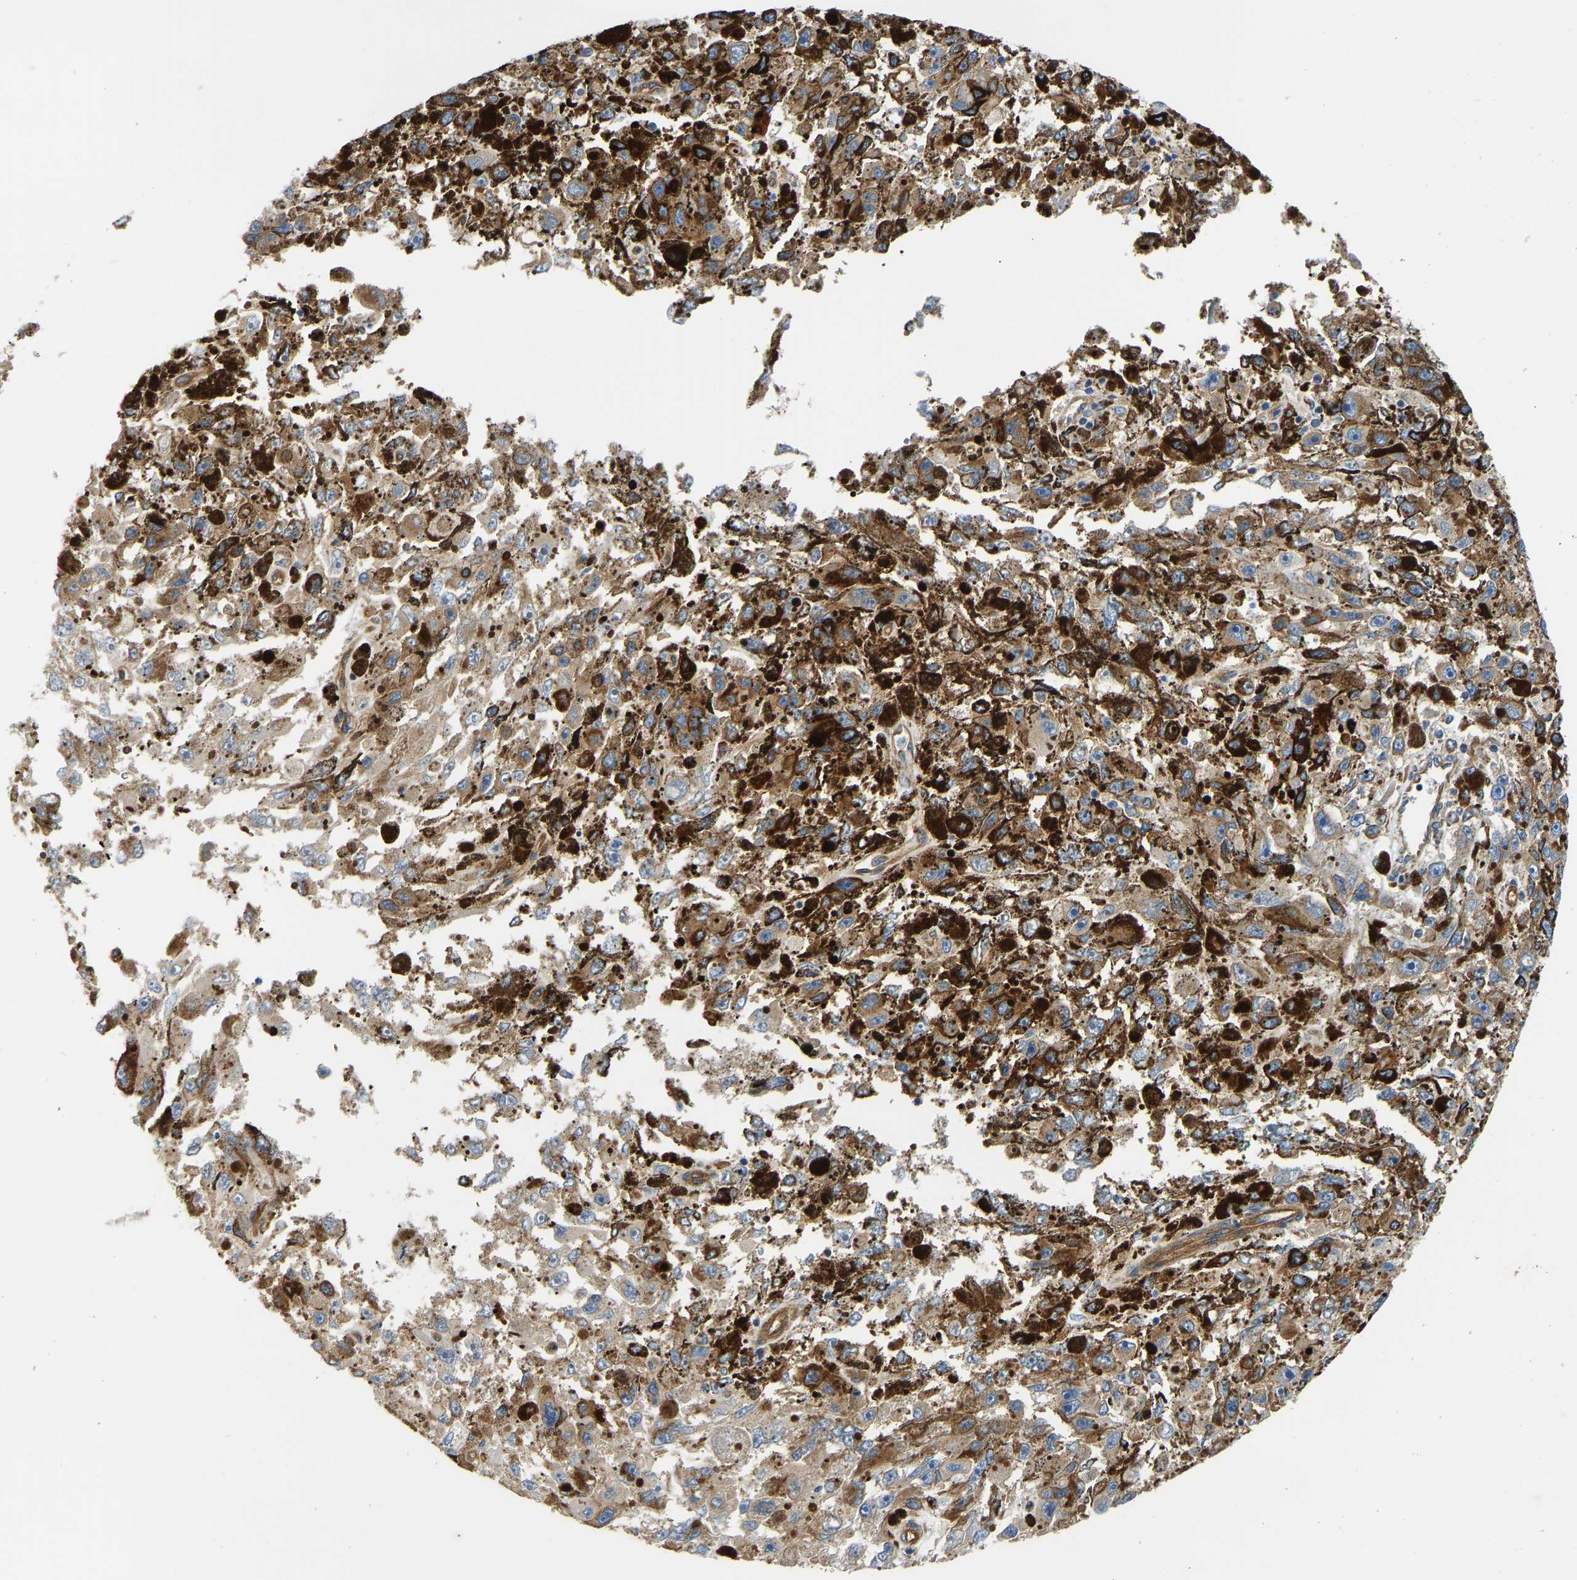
{"staining": {"intensity": "moderate", "quantity": "25%-75%", "location": "cytoplasmic/membranous"}, "tissue": "melanoma", "cell_type": "Tumor cells", "image_type": "cancer", "snomed": [{"axis": "morphology", "description": "Malignant melanoma, NOS"}, {"axis": "topography", "description": "Skin"}], "caption": "The image exhibits a brown stain indicating the presence of a protein in the cytoplasmic/membranous of tumor cells in malignant melanoma. Ihc stains the protein in brown and the nuclei are stained blue.", "gene": "MYO1C", "patient": {"sex": "female", "age": 104}}